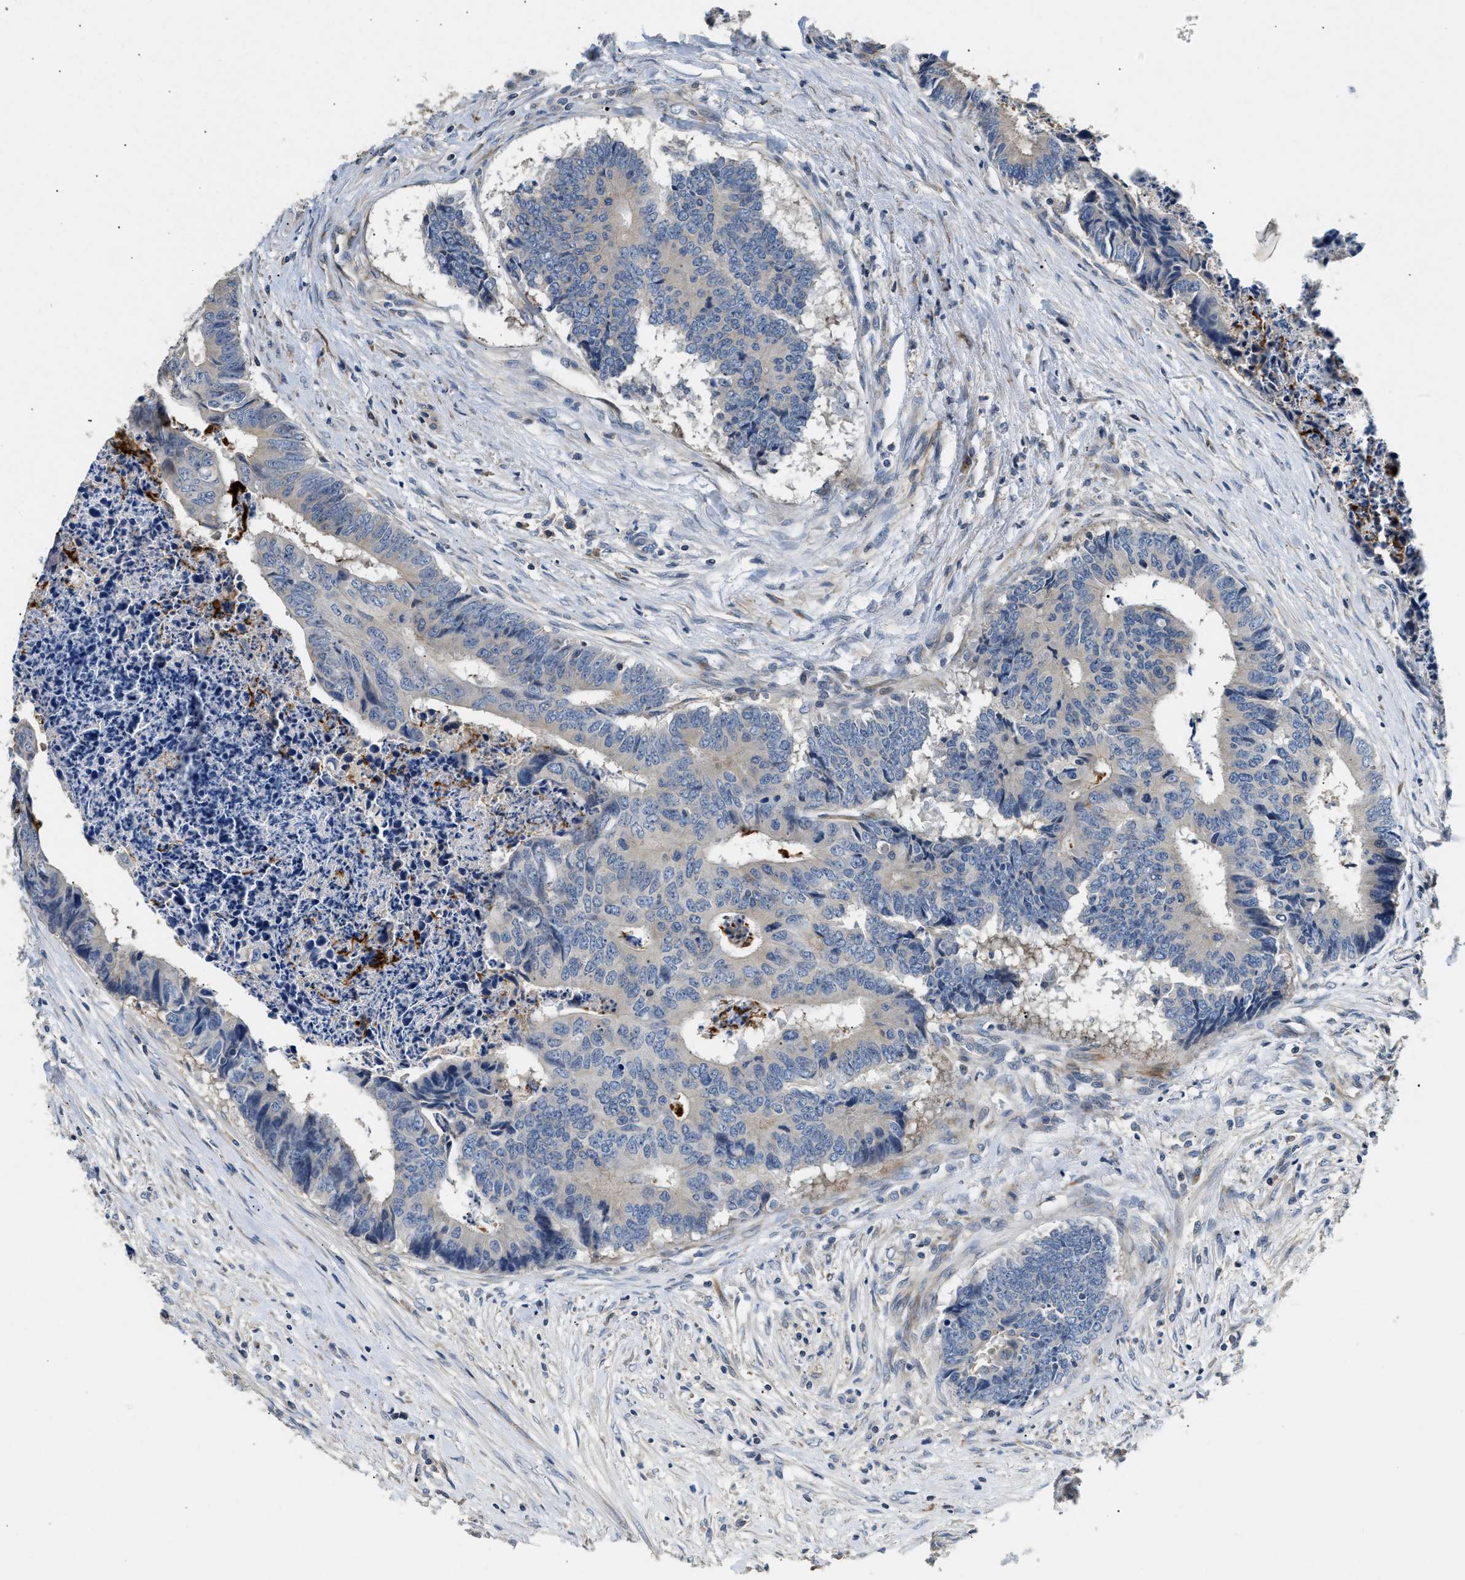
{"staining": {"intensity": "negative", "quantity": "none", "location": "none"}, "tissue": "colorectal cancer", "cell_type": "Tumor cells", "image_type": "cancer", "snomed": [{"axis": "morphology", "description": "Adenocarcinoma, NOS"}, {"axis": "topography", "description": "Rectum"}], "caption": "Colorectal cancer stained for a protein using IHC shows no expression tumor cells.", "gene": "IL17RC", "patient": {"sex": "male", "age": 84}}